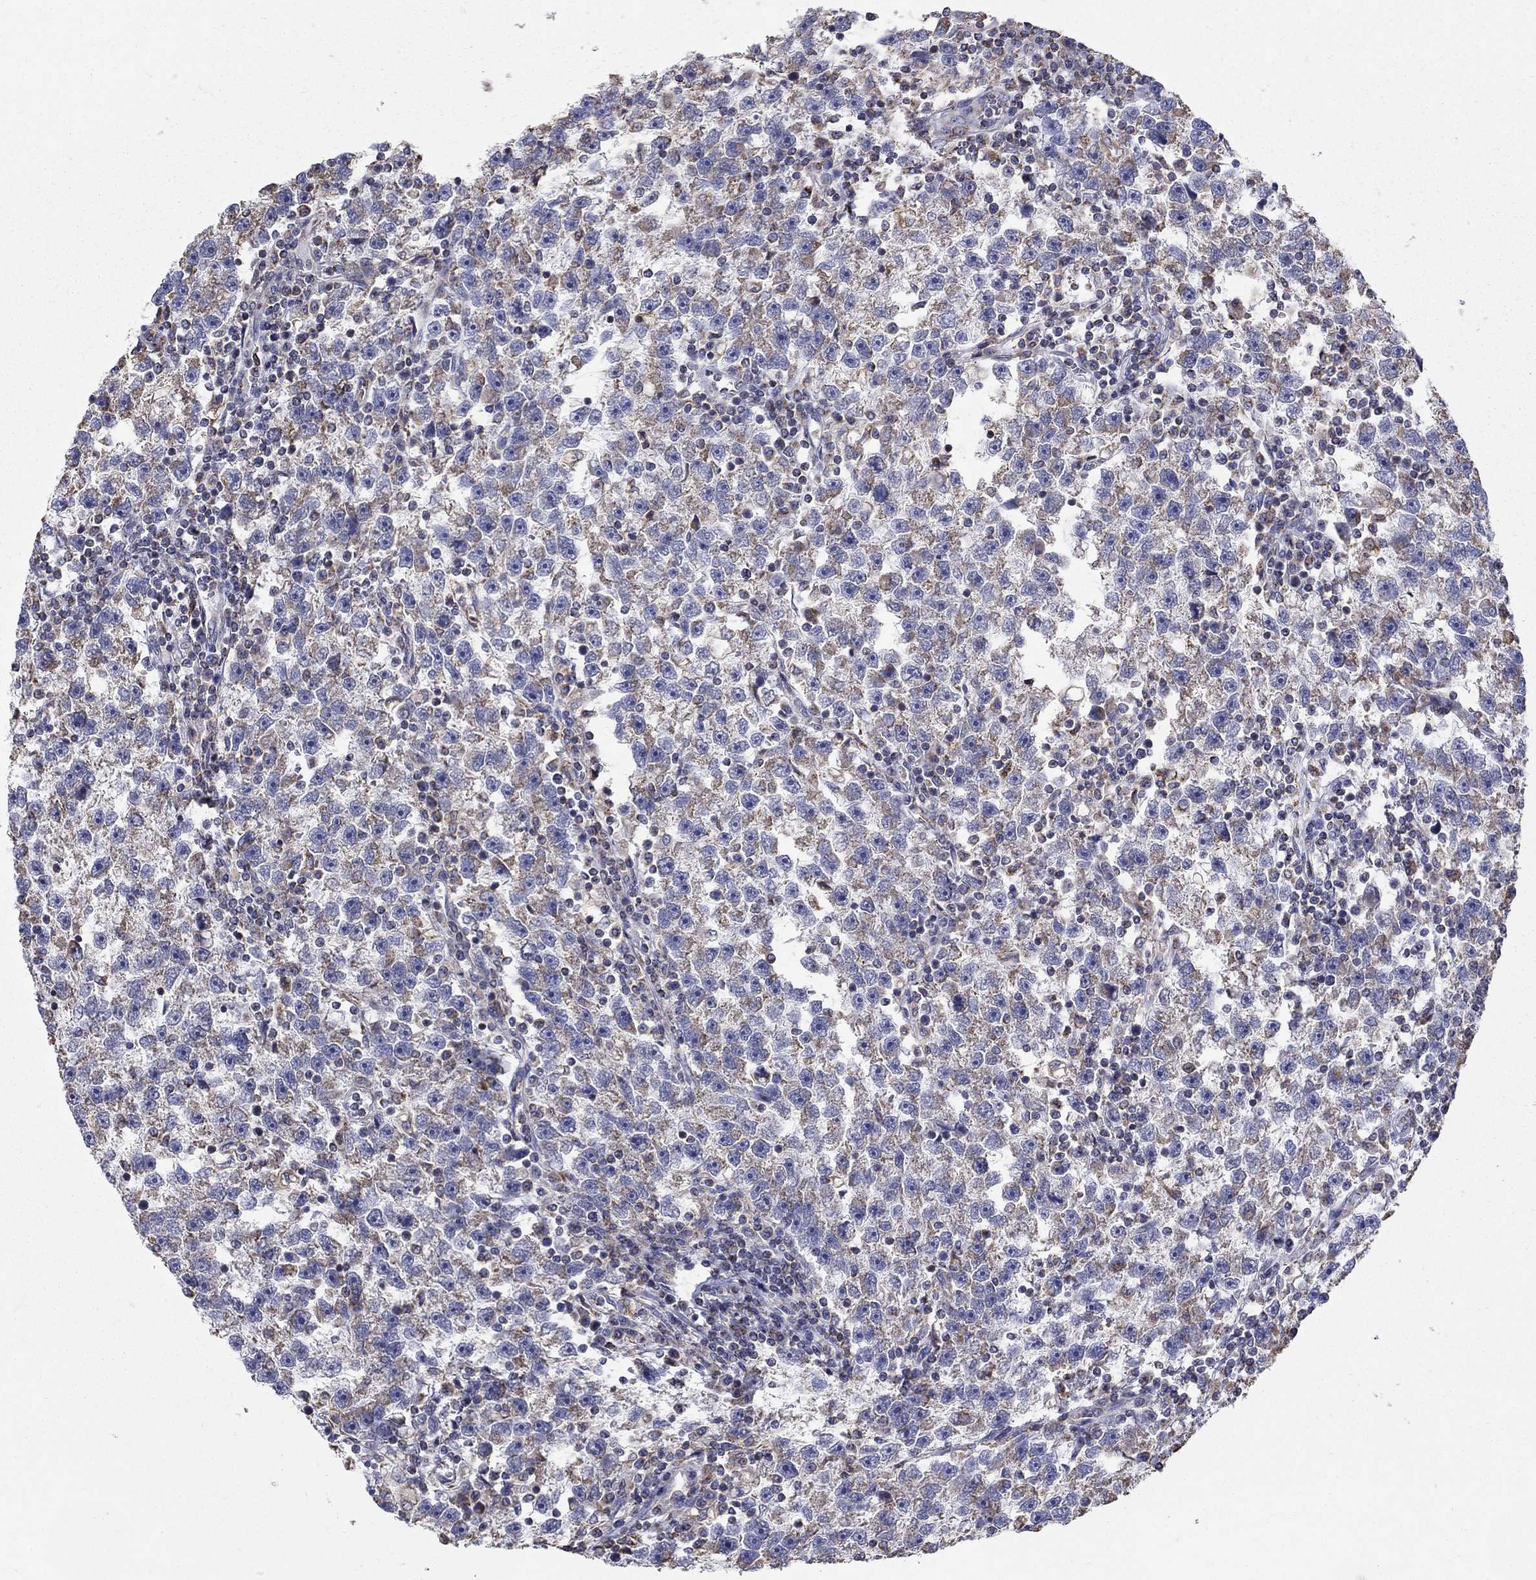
{"staining": {"intensity": "weak", "quantity": "25%-75%", "location": "cytoplasmic/membranous"}, "tissue": "testis cancer", "cell_type": "Tumor cells", "image_type": "cancer", "snomed": [{"axis": "morphology", "description": "Seminoma, NOS"}, {"axis": "topography", "description": "Testis"}], "caption": "Approximately 25%-75% of tumor cells in human testis cancer show weak cytoplasmic/membranous protein staining as visualized by brown immunohistochemical staining.", "gene": "NME5", "patient": {"sex": "male", "age": 47}}